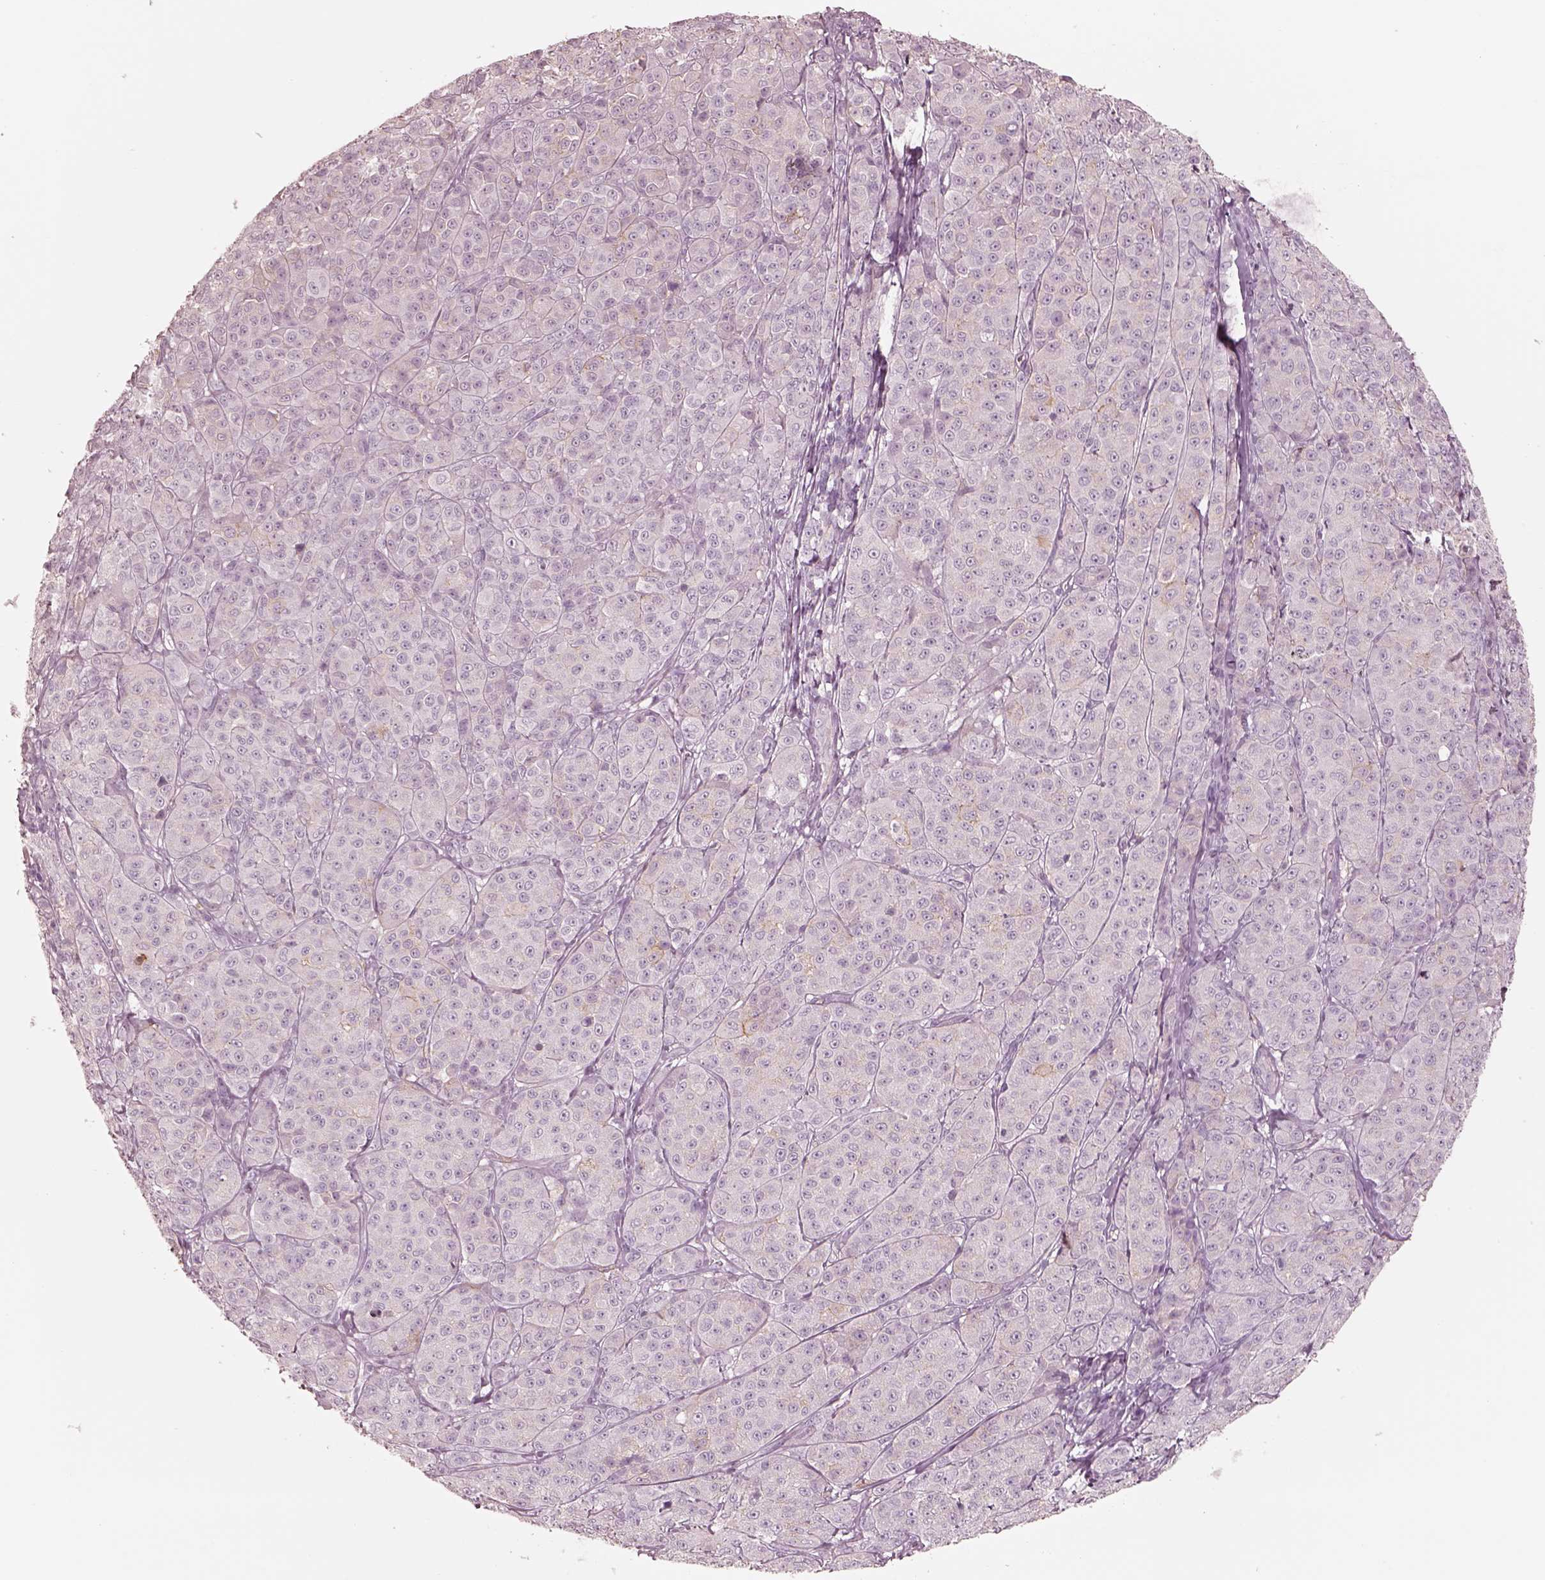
{"staining": {"intensity": "negative", "quantity": "none", "location": "none"}, "tissue": "melanoma", "cell_type": "Tumor cells", "image_type": "cancer", "snomed": [{"axis": "morphology", "description": "Malignant melanoma, NOS"}, {"axis": "topography", "description": "Skin"}], "caption": "This is an immunohistochemistry (IHC) histopathology image of human malignant melanoma. There is no expression in tumor cells.", "gene": "GPRIN1", "patient": {"sex": "male", "age": 89}}